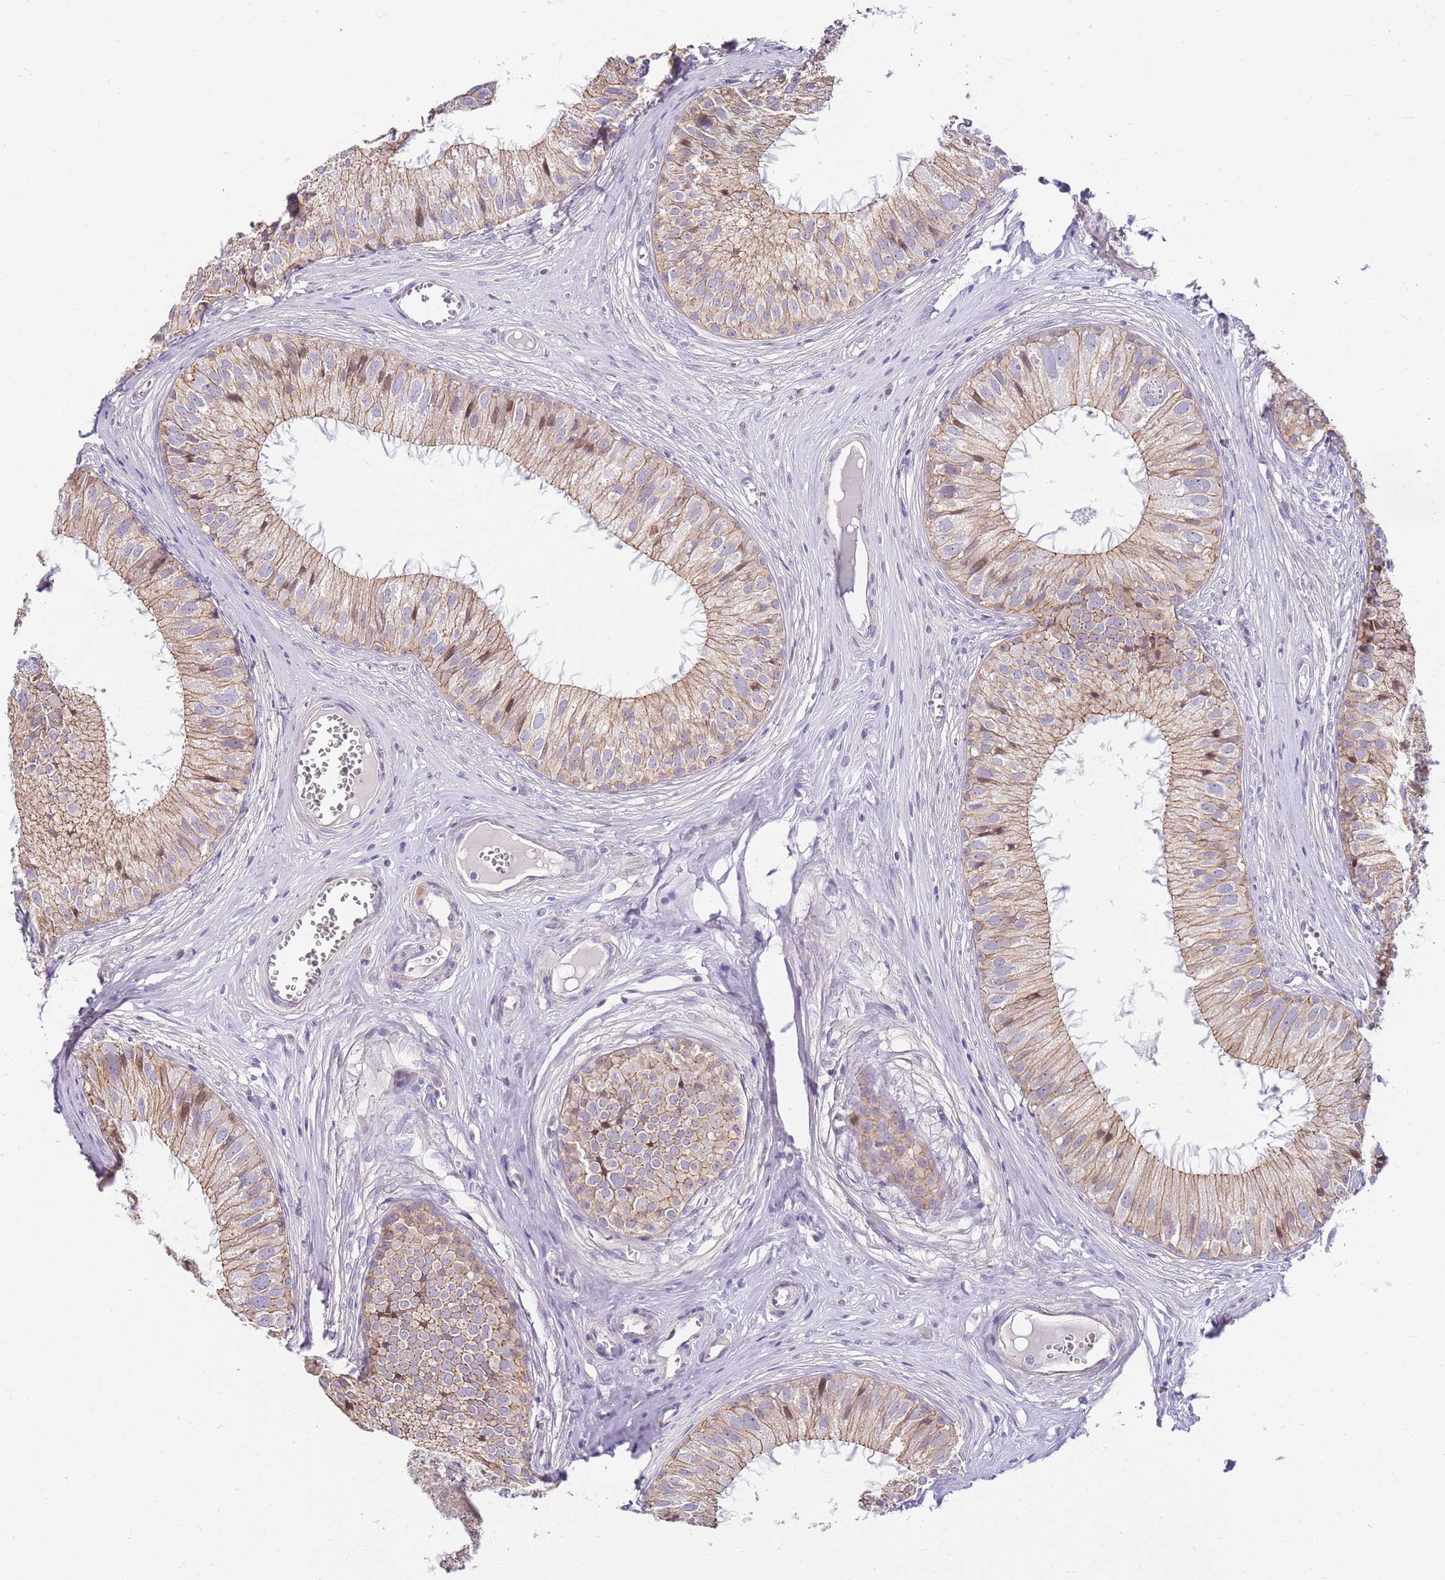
{"staining": {"intensity": "weak", "quantity": ">75%", "location": "cytoplasmic/membranous"}, "tissue": "epididymis", "cell_type": "Glandular cells", "image_type": "normal", "snomed": [{"axis": "morphology", "description": "Normal tissue, NOS"}, {"axis": "topography", "description": "Epididymis"}], "caption": "Glandular cells show low levels of weak cytoplasmic/membranous positivity in about >75% of cells in benign human epididymis.", "gene": "CLBA1", "patient": {"sex": "male", "age": 36}}